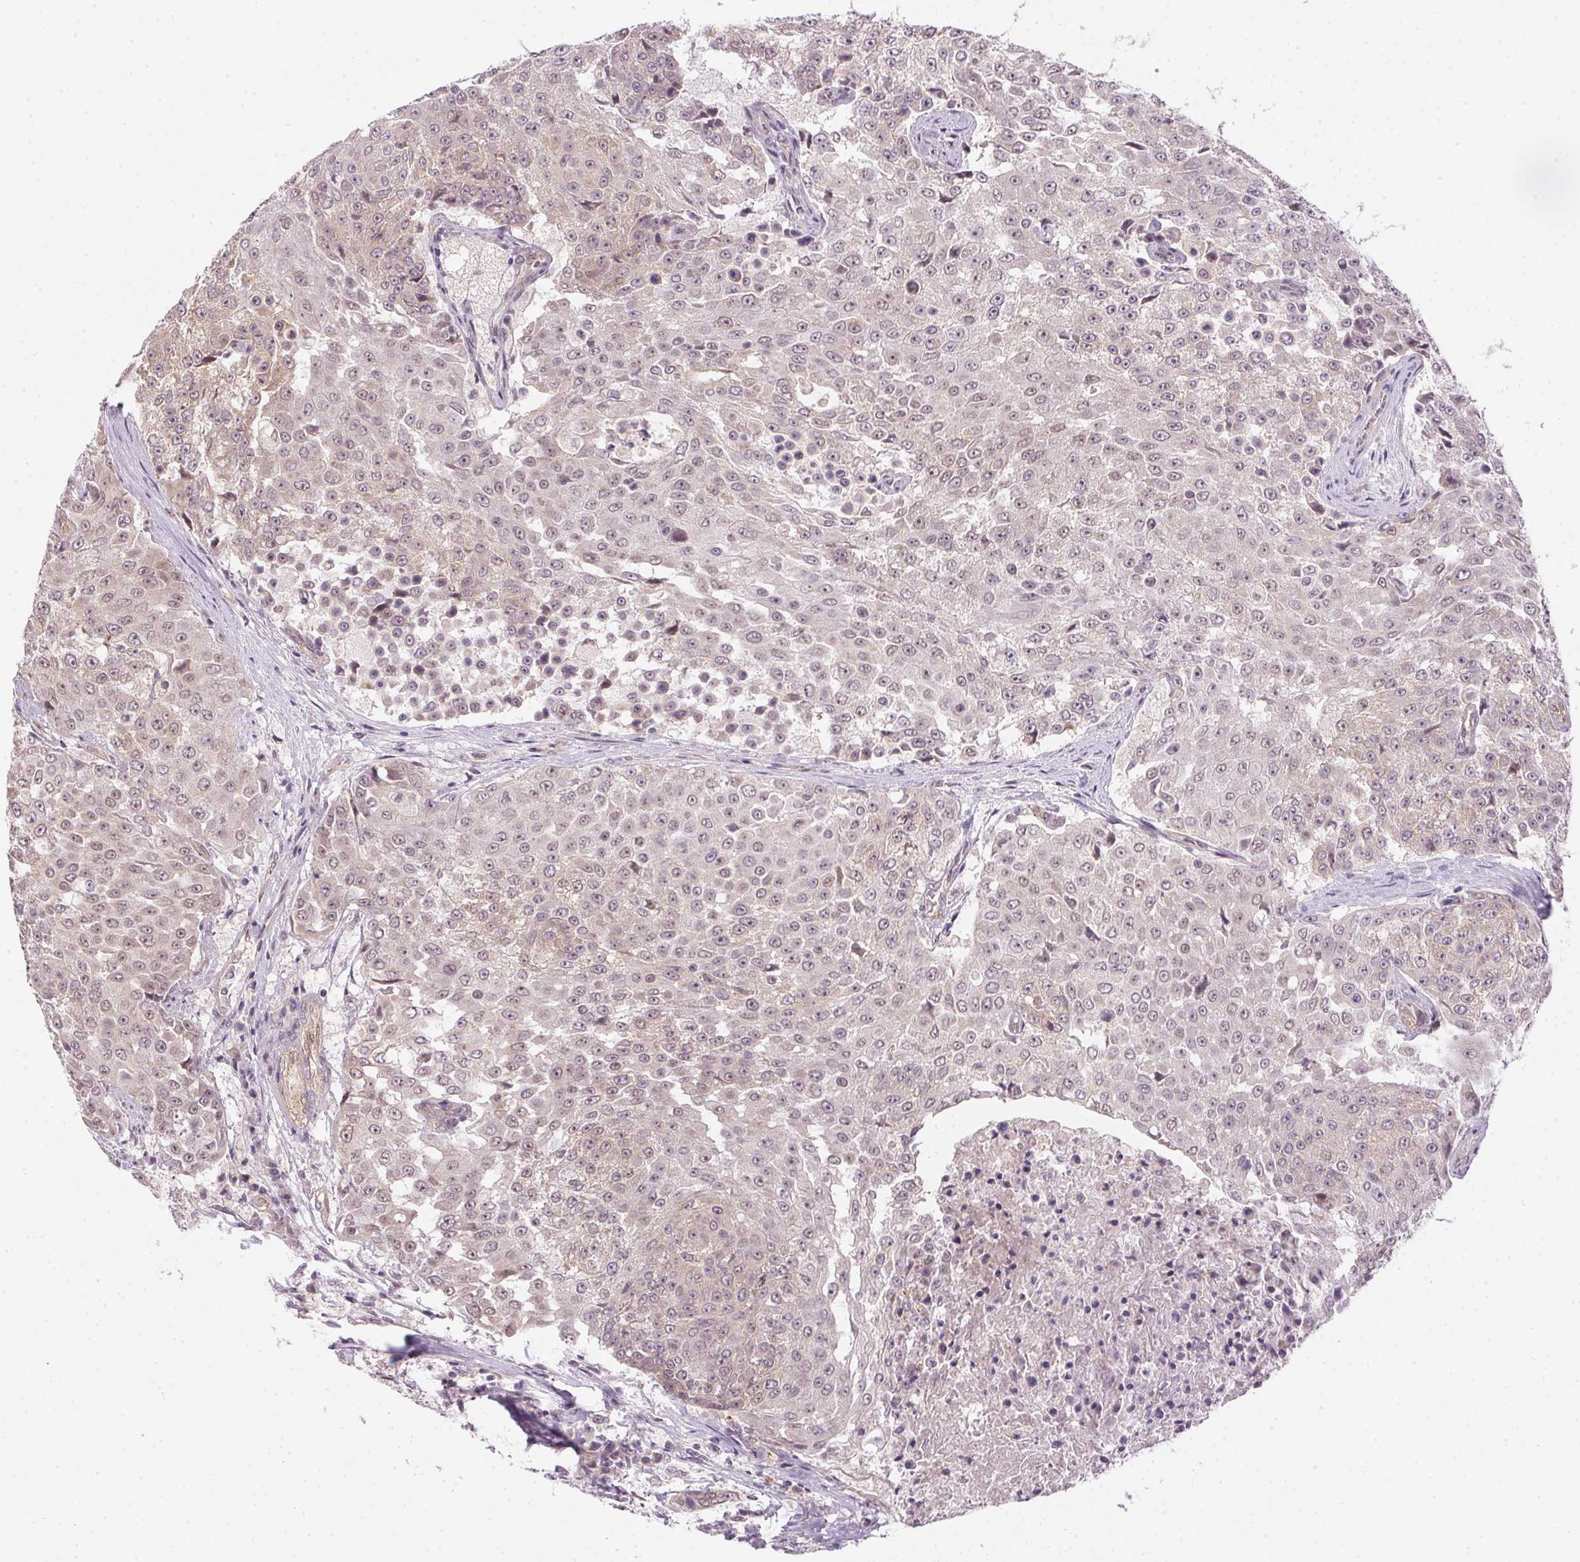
{"staining": {"intensity": "negative", "quantity": "none", "location": "none"}, "tissue": "urothelial cancer", "cell_type": "Tumor cells", "image_type": "cancer", "snomed": [{"axis": "morphology", "description": "Urothelial carcinoma, High grade"}, {"axis": "topography", "description": "Urinary bladder"}], "caption": "High power microscopy image of an IHC micrograph of urothelial cancer, revealing no significant positivity in tumor cells.", "gene": "CFAP92", "patient": {"sex": "female", "age": 63}}